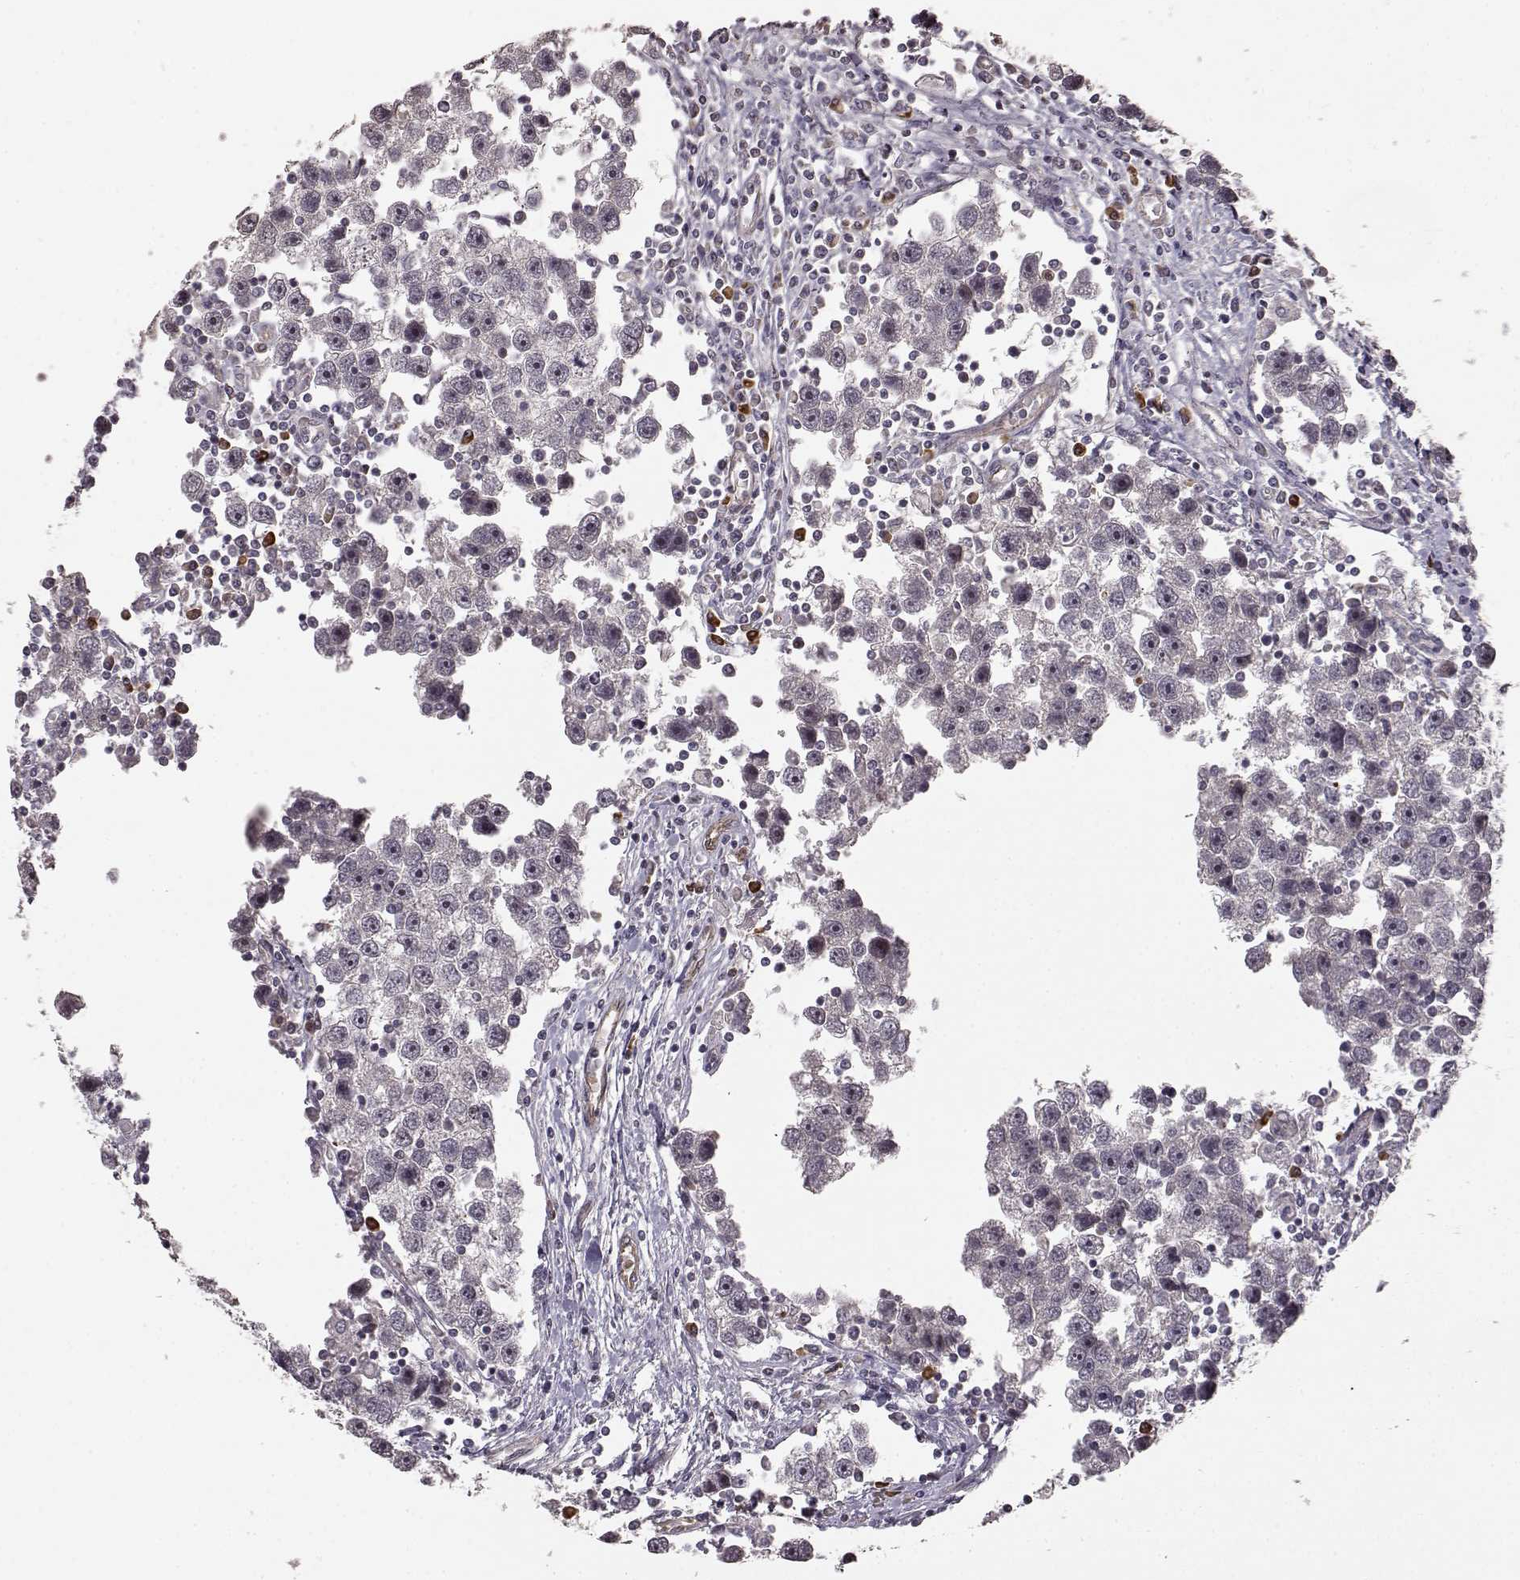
{"staining": {"intensity": "negative", "quantity": "none", "location": "none"}, "tissue": "testis cancer", "cell_type": "Tumor cells", "image_type": "cancer", "snomed": [{"axis": "morphology", "description": "Seminoma, NOS"}, {"axis": "topography", "description": "Testis"}], "caption": "Immunohistochemistry of seminoma (testis) exhibits no expression in tumor cells.", "gene": "BACH2", "patient": {"sex": "male", "age": 30}}